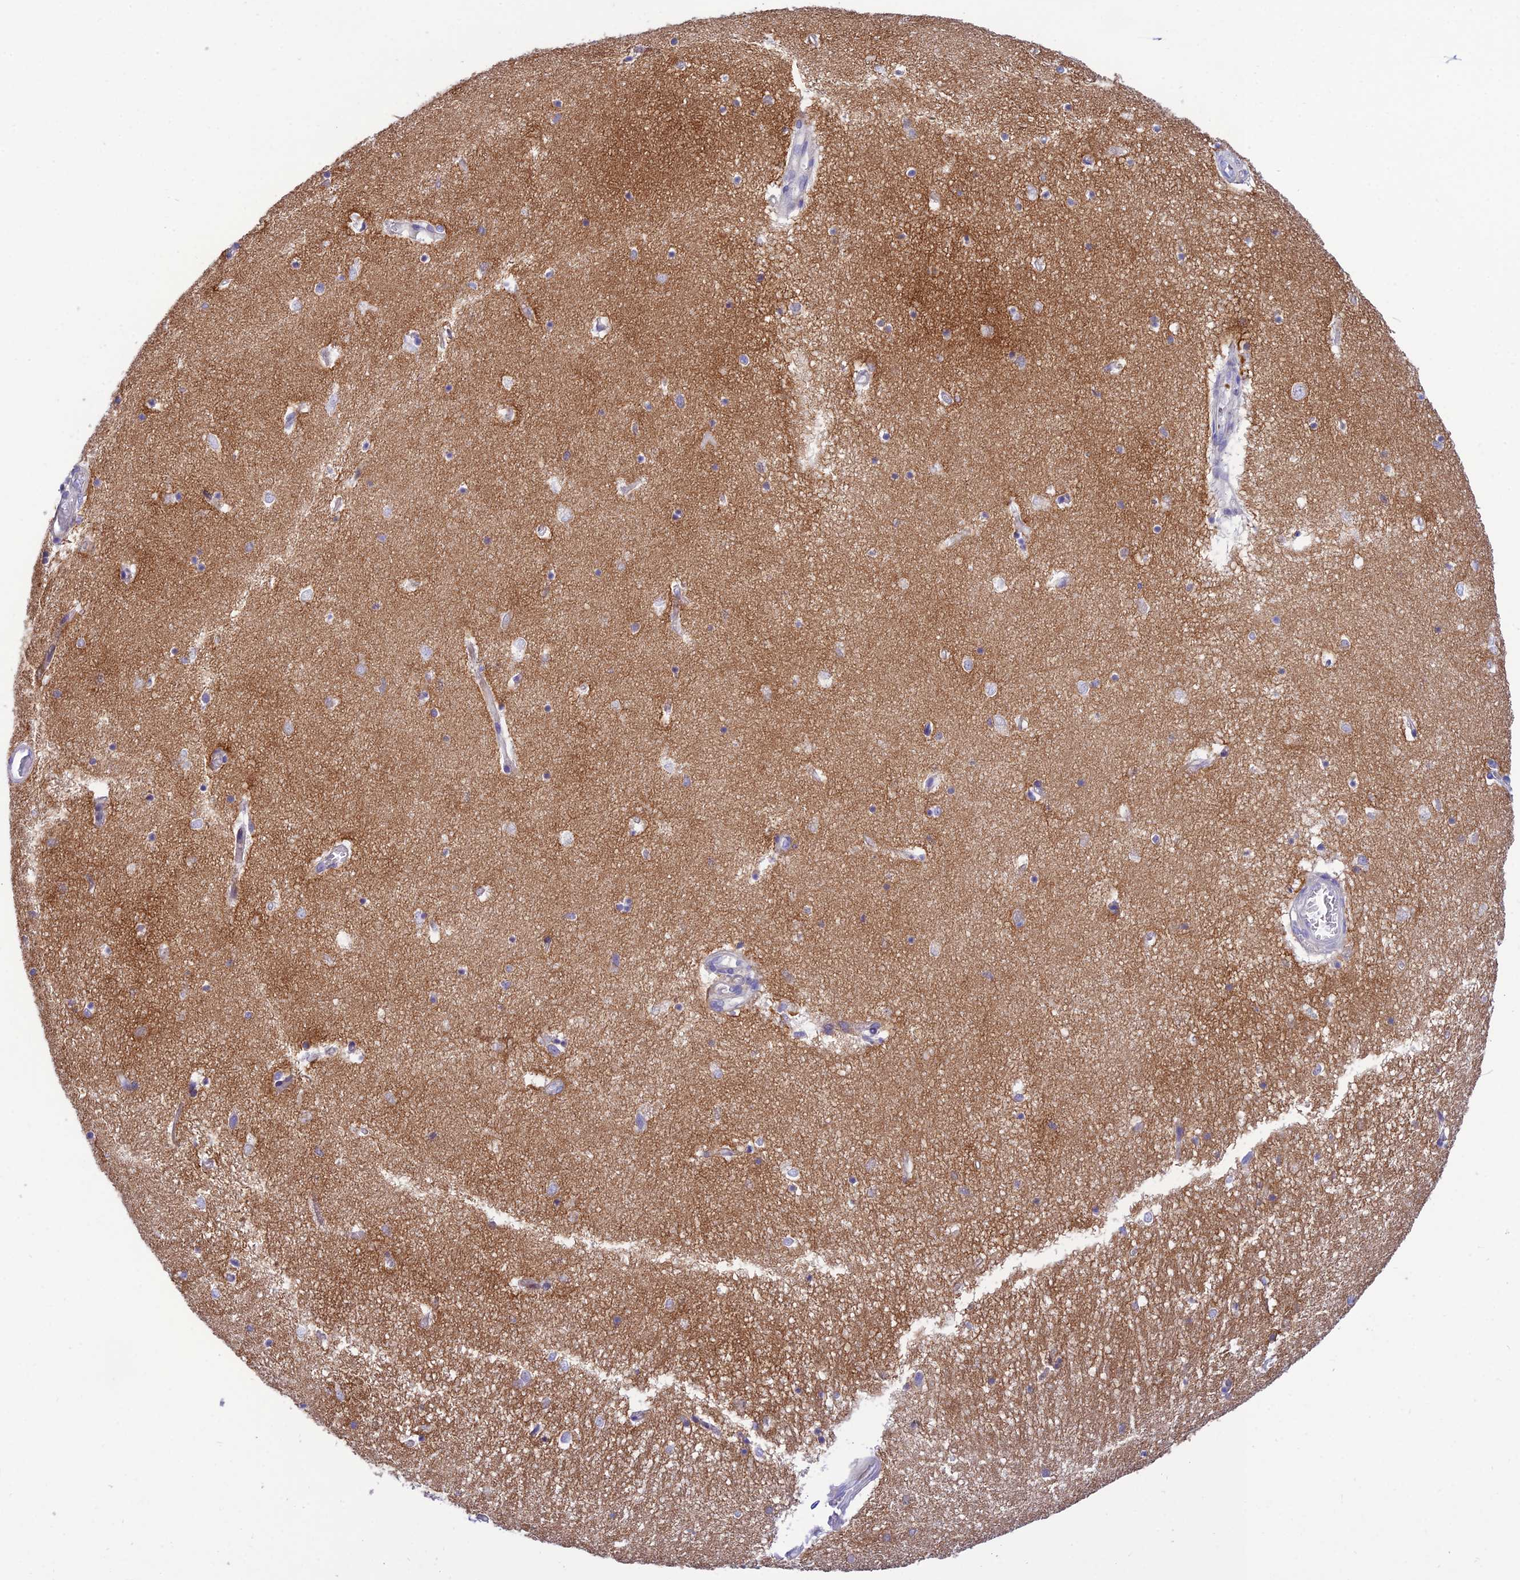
{"staining": {"intensity": "negative", "quantity": "none", "location": "none"}, "tissue": "hippocampus", "cell_type": "Glial cells", "image_type": "normal", "snomed": [{"axis": "morphology", "description": "Normal tissue, NOS"}, {"axis": "topography", "description": "Hippocampus"}], "caption": "Protein analysis of benign hippocampus exhibits no significant staining in glial cells.", "gene": "CCDC157", "patient": {"sex": "female", "age": 64}}